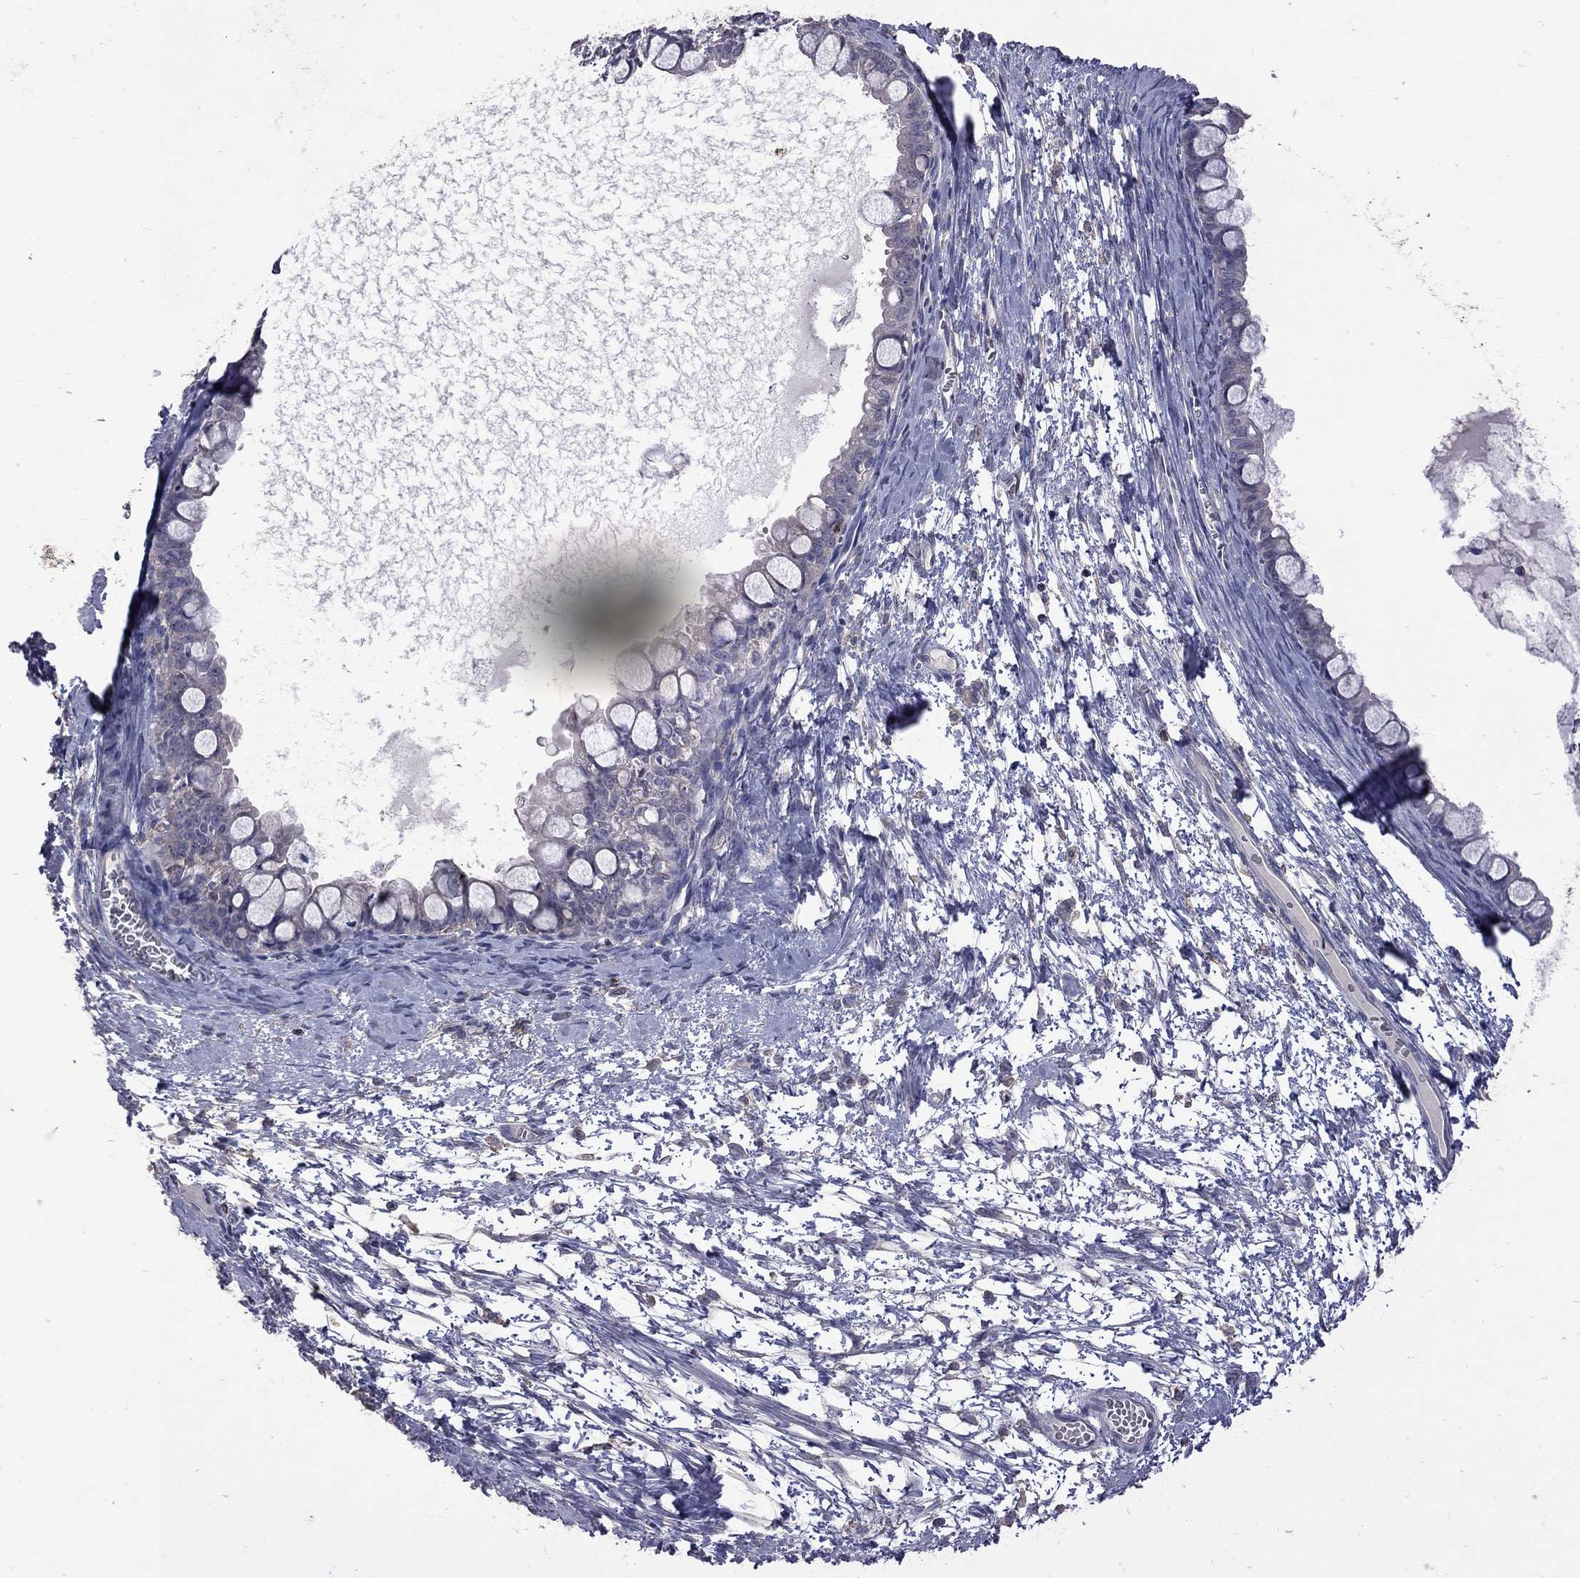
{"staining": {"intensity": "negative", "quantity": "none", "location": "none"}, "tissue": "ovarian cancer", "cell_type": "Tumor cells", "image_type": "cancer", "snomed": [{"axis": "morphology", "description": "Cystadenocarcinoma, mucinous, NOS"}, {"axis": "topography", "description": "Ovary"}], "caption": "Histopathology image shows no protein positivity in tumor cells of ovarian mucinous cystadenocarcinoma tissue.", "gene": "IPCEF1", "patient": {"sex": "female", "age": 63}}